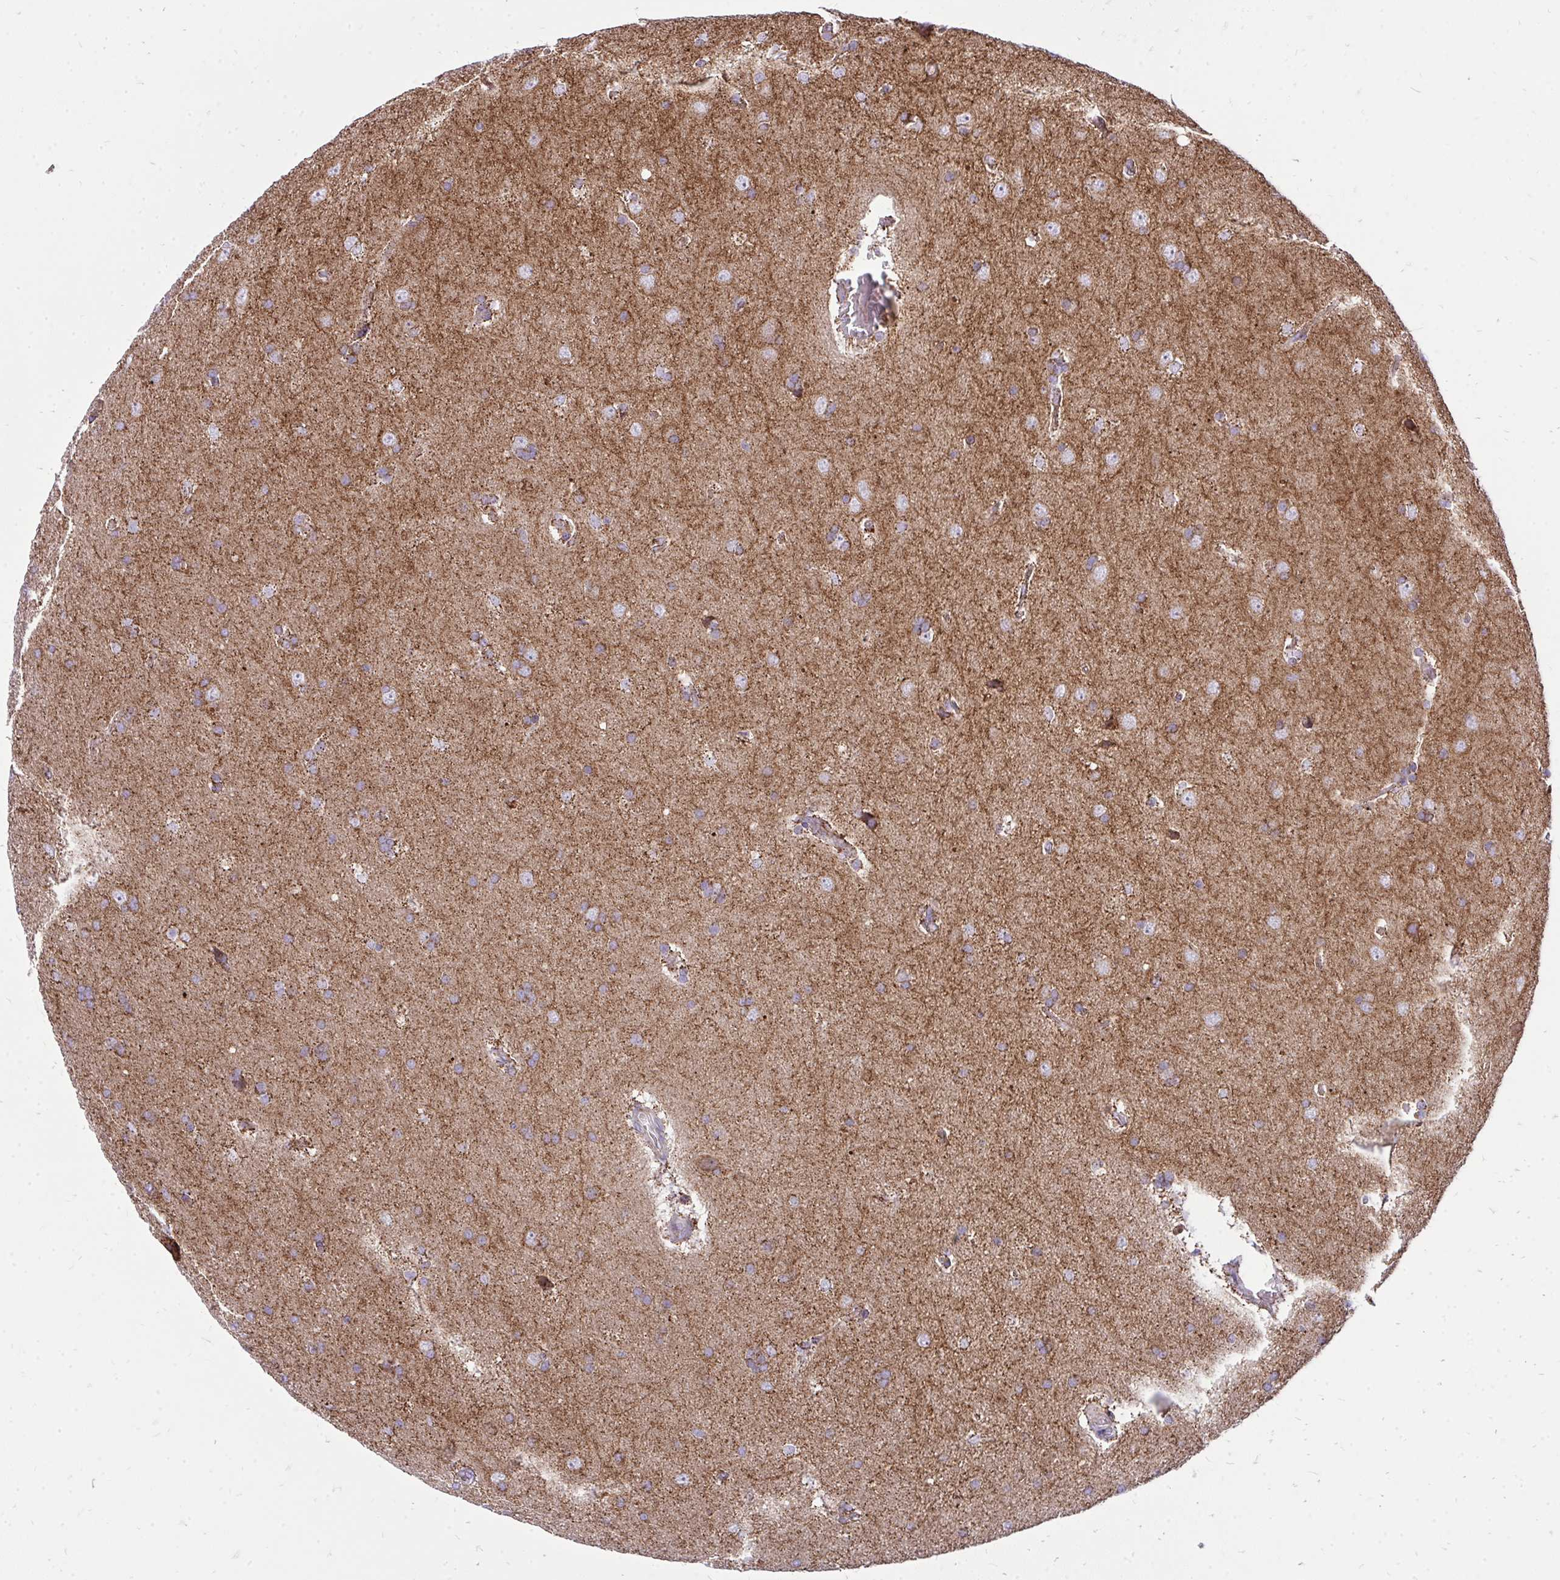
{"staining": {"intensity": "weak", "quantity": "<25%", "location": "cytoplasmic/membranous"}, "tissue": "glioma", "cell_type": "Tumor cells", "image_type": "cancer", "snomed": [{"axis": "morphology", "description": "Glioma, malignant, Low grade"}, {"axis": "topography", "description": "Brain"}], "caption": "DAB immunohistochemical staining of human malignant glioma (low-grade) shows no significant positivity in tumor cells.", "gene": "SPTBN2", "patient": {"sex": "female", "age": 54}}